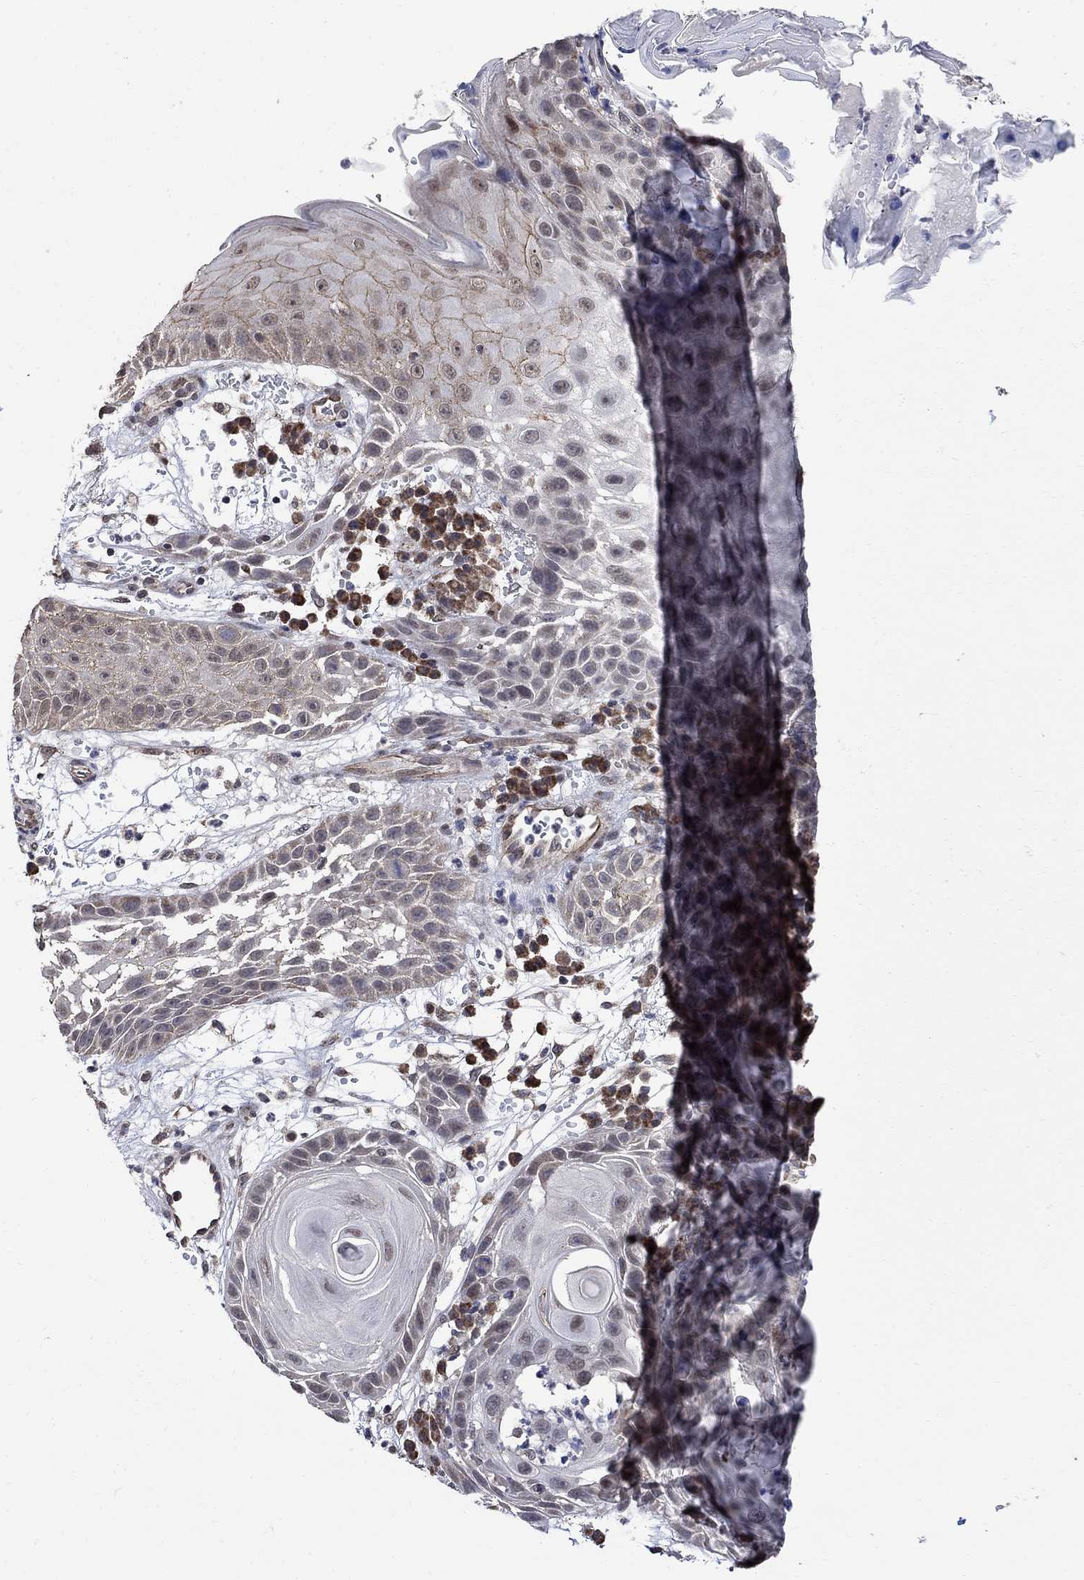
{"staining": {"intensity": "moderate", "quantity": "<25%", "location": "cytoplasmic/membranous,nuclear"}, "tissue": "skin cancer", "cell_type": "Tumor cells", "image_type": "cancer", "snomed": [{"axis": "morphology", "description": "Normal tissue, NOS"}, {"axis": "morphology", "description": "Squamous cell carcinoma, NOS"}, {"axis": "topography", "description": "Skin"}], "caption": "Skin cancer was stained to show a protein in brown. There is low levels of moderate cytoplasmic/membranous and nuclear positivity in about <25% of tumor cells.", "gene": "ANKRA2", "patient": {"sex": "male", "age": 79}}